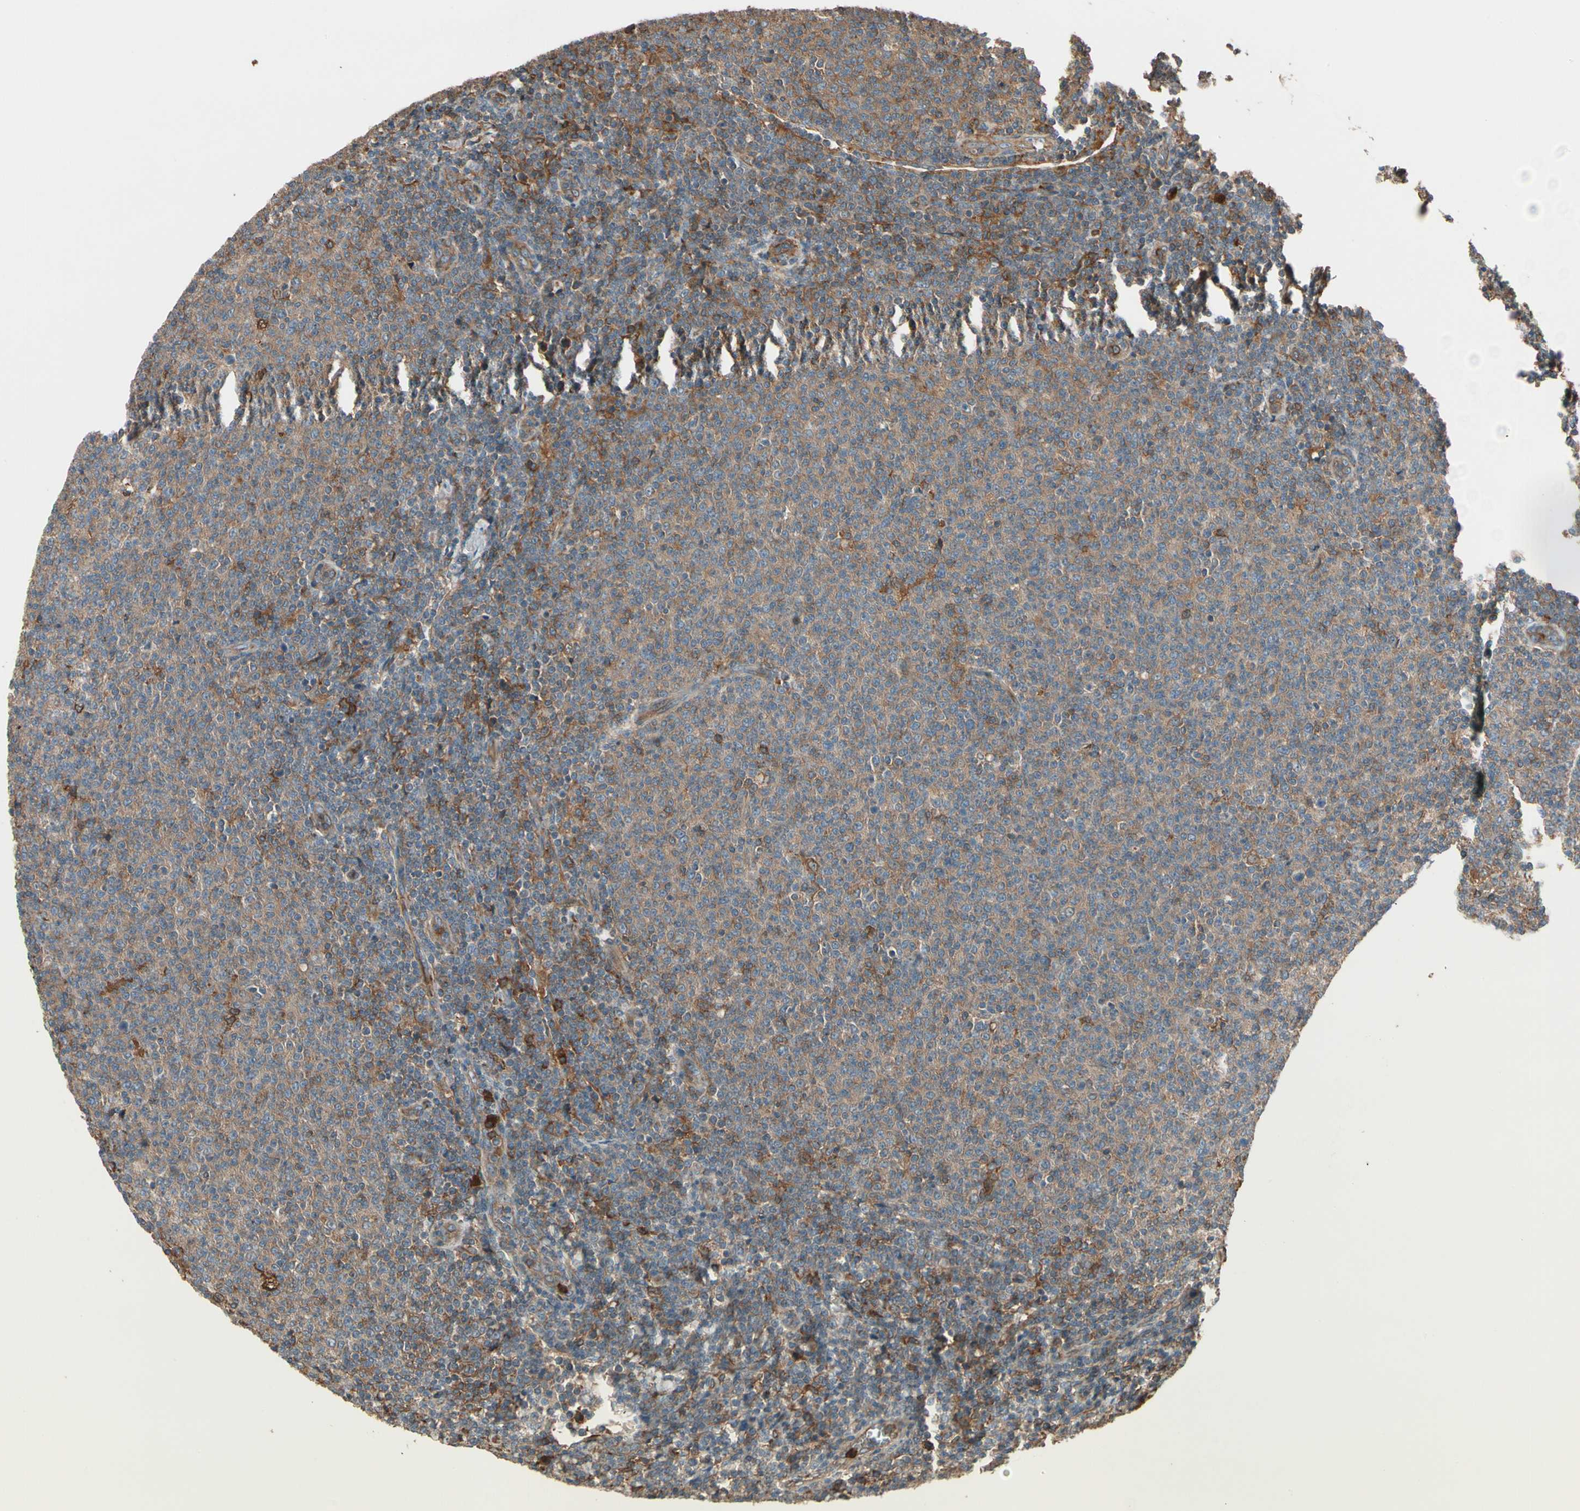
{"staining": {"intensity": "moderate", "quantity": ">75%", "location": "cytoplasmic/membranous"}, "tissue": "lymphoma", "cell_type": "Tumor cells", "image_type": "cancer", "snomed": [{"axis": "morphology", "description": "Malignant lymphoma, non-Hodgkin's type, Low grade"}, {"axis": "topography", "description": "Lymph node"}], "caption": "This histopathology image exhibits immunohistochemistry (IHC) staining of human low-grade malignant lymphoma, non-Hodgkin's type, with medium moderate cytoplasmic/membranous expression in about >75% of tumor cells.", "gene": "STX11", "patient": {"sex": "male", "age": 66}}